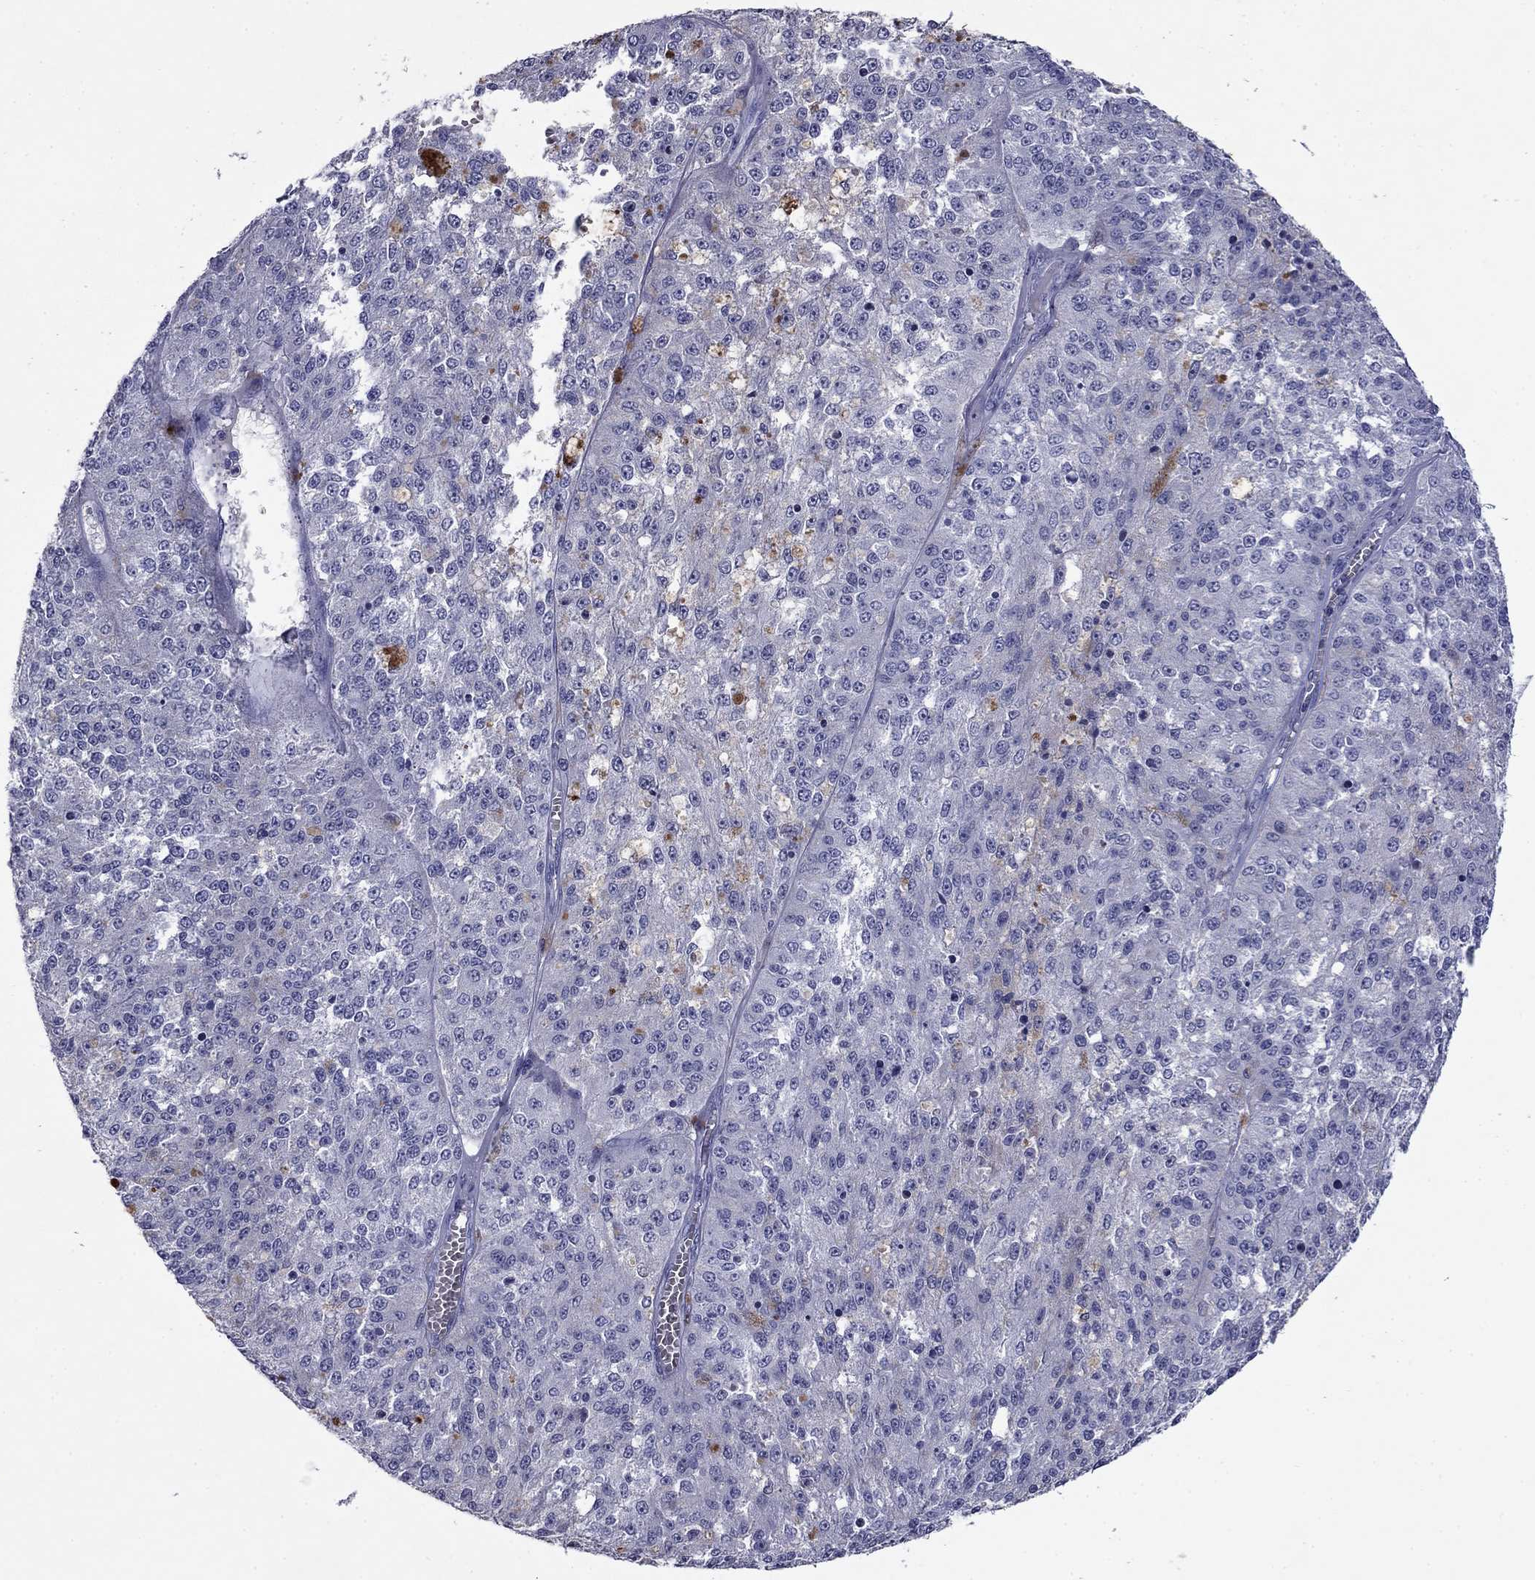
{"staining": {"intensity": "negative", "quantity": "none", "location": "none"}, "tissue": "melanoma", "cell_type": "Tumor cells", "image_type": "cancer", "snomed": [{"axis": "morphology", "description": "Malignant melanoma, Metastatic site"}, {"axis": "topography", "description": "Lymph node"}], "caption": "There is no significant staining in tumor cells of malignant melanoma (metastatic site).", "gene": "CFAP119", "patient": {"sex": "female", "age": 64}}